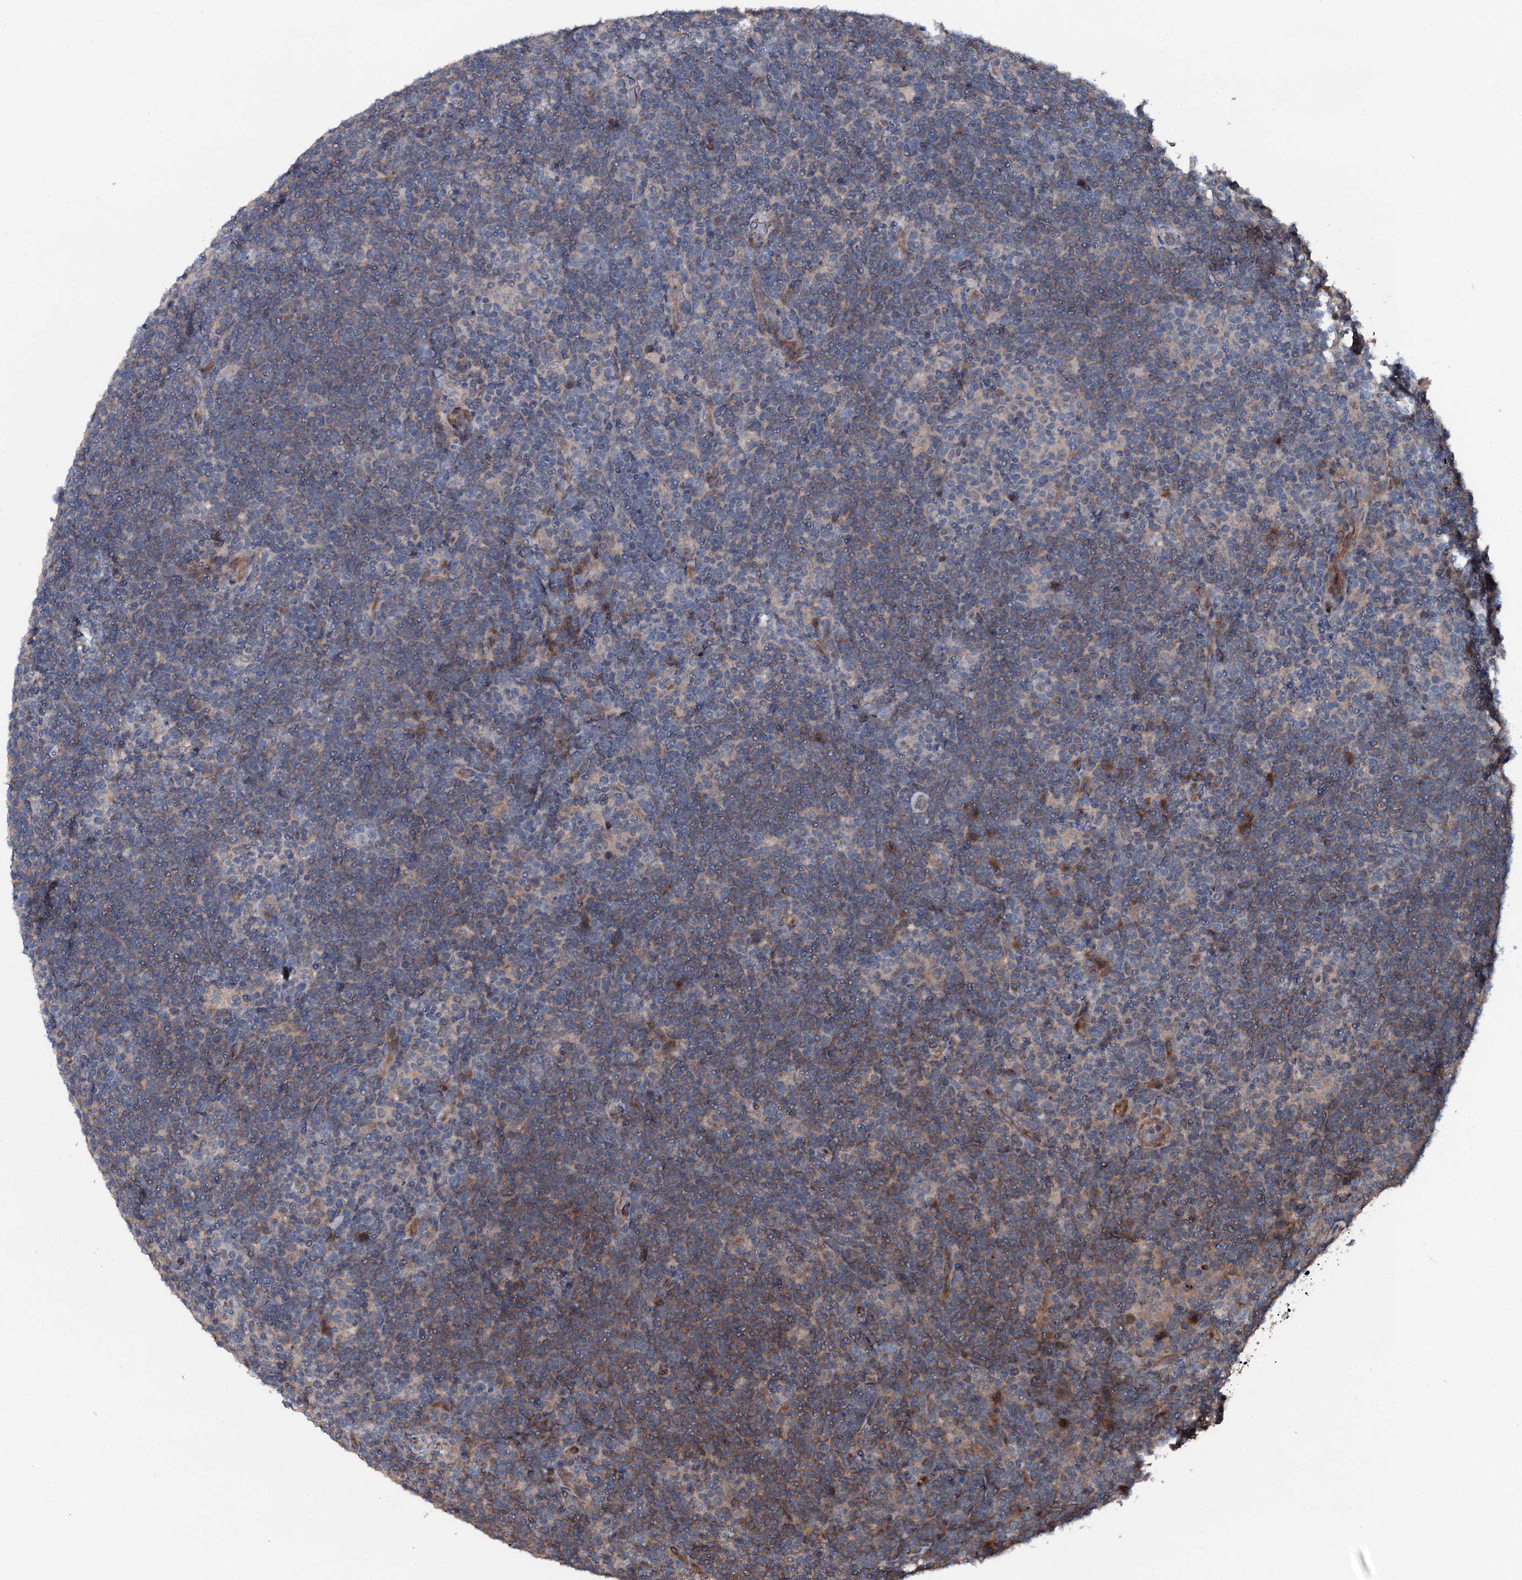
{"staining": {"intensity": "negative", "quantity": "none", "location": "none"}, "tissue": "lymphoma", "cell_type": "Tumor cells", "image_type": "cancer", "snomed": [{"axis": "morphology", "description": "Hodgkin's disease, NOS"}, {"axis": "topography", "description": "Lymph node"}], "caption": "IHC of human lymphoma exhibits no expression in tumor cells.", "gene": "FLYWCH1", "patient": {"sex": "female", "age": 57}}